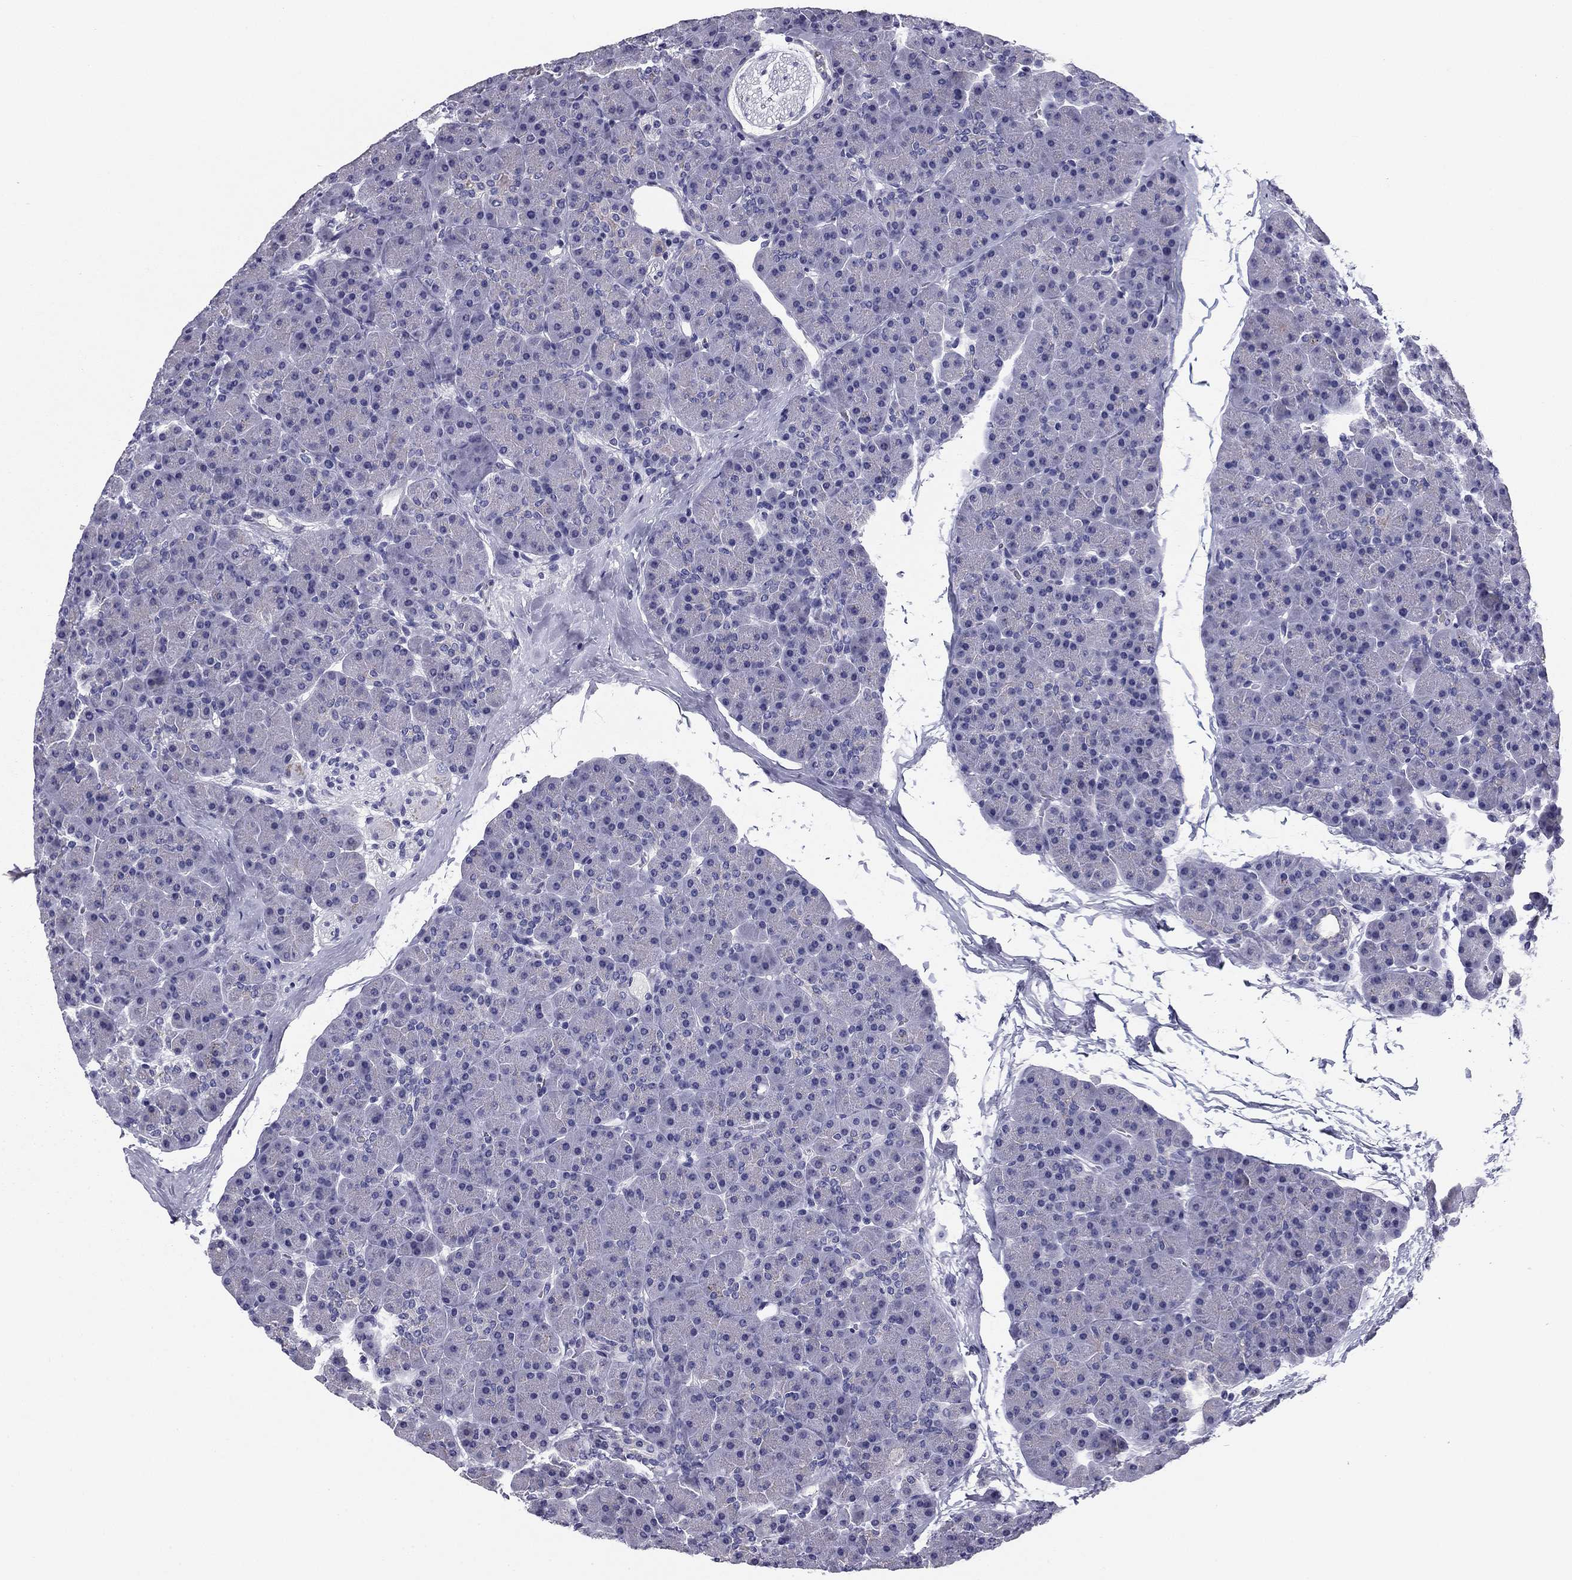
{"staining": {"intensity": "negative", "quantity": "none", "location": "none"}, "tissue": "pancreas", "cell_type": "Exocrine glandular cells", "image_type": "normal", "snomed": [{"axis": "morphology", "description": "Normal tissue, NOS"}, {"axis": "topography", "description": "Pancreas"}], "caption": "The immunohistochemistry (IHC) histopathology image has no significant staining in exocrine glandular cells of pancreas. (Stains: DAB (3,3'-diaminobenzidine) immunohistochemistry (IHC) with hematoxylin counter stain, Microscopy: brightfield microscopy at high magnification).", "gene": "FLNC", "patient": {"sex": "female", "age": 44}}